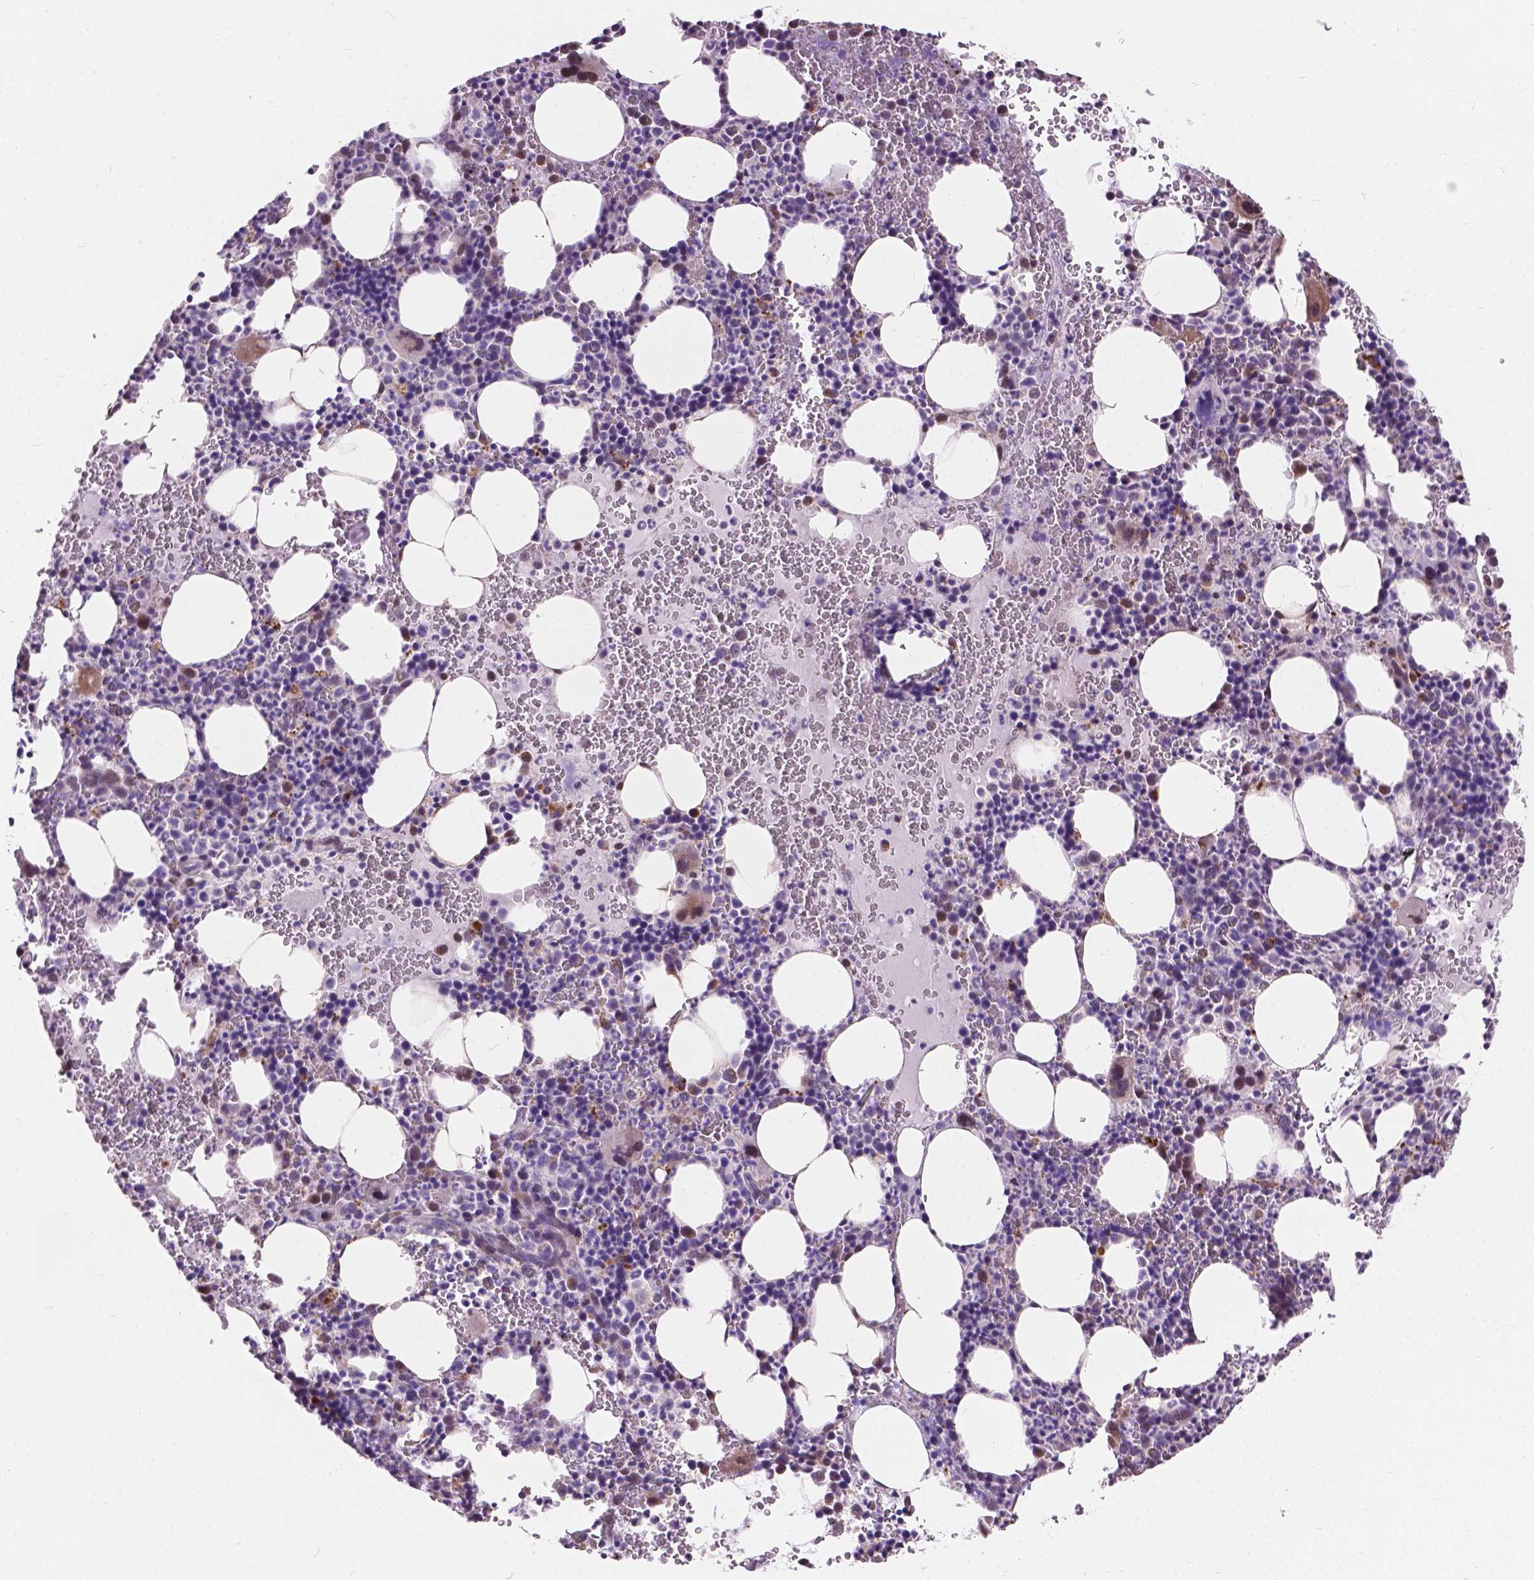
{"staining": {"intensity": "negative", "quantity": "none", "location": "none"}, "tissue": "bone marrow", "cell_type": "Hematopoietic cells", "image_type": "normal", "snomed": [{"axis": "morphology", "description": "Normal tissue, NOS"}, {"axis": "topography", "description": "Bone marrow"}], "caption": "Immunohistochemistry (IHC) micrograph of normal bone marrow: bone marrow stained with DAB (3,3'-diaminobenzidine) displays no significant protein positivity in hematopoietic cells.", "gene": "MYH14", "patient": {"sex": "male", "age": 63}}